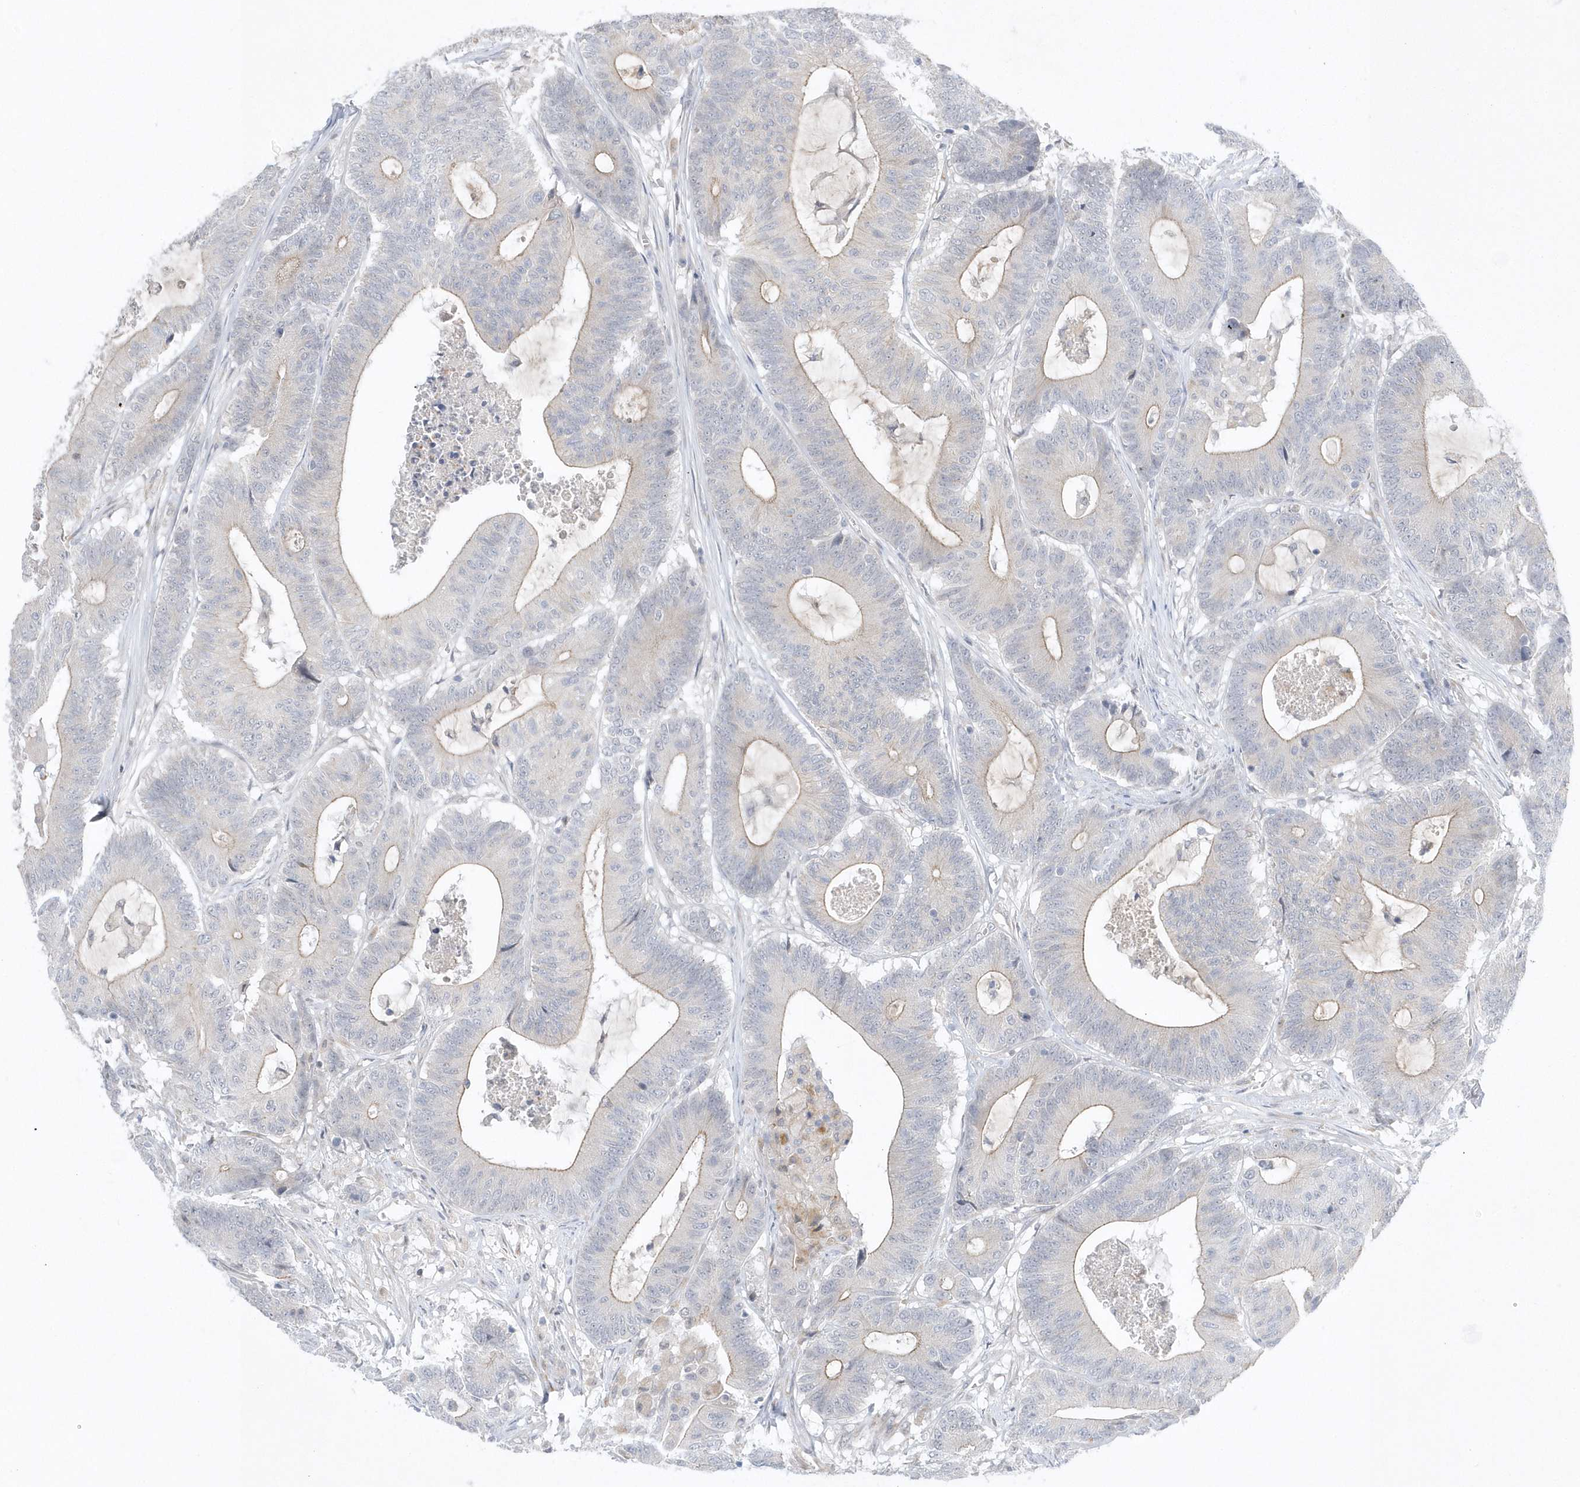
{"staining": {"intensity": "weak", "quantity": "25%-75%", "location": "cytoplasmic/membranous"}, "tissue": "colorectal cancer", "cell_type": "Tumor cells", "image_type": "cancer", "snomed": [{"axis": "morphology", "description": "Adenocarcinoma, NOS"}, {"axis": "topography", "description": "Colon"}], "caption": "Protein staining of colorectal cancer tissue exhibits weak cytoplasmic/membranous staining in about 25%-75% of tumor cells. (IHC, brightfield microscopy, high magnification).", "gene": "ZC3H12D", "patient": {"sex": "female", "age": 84}}